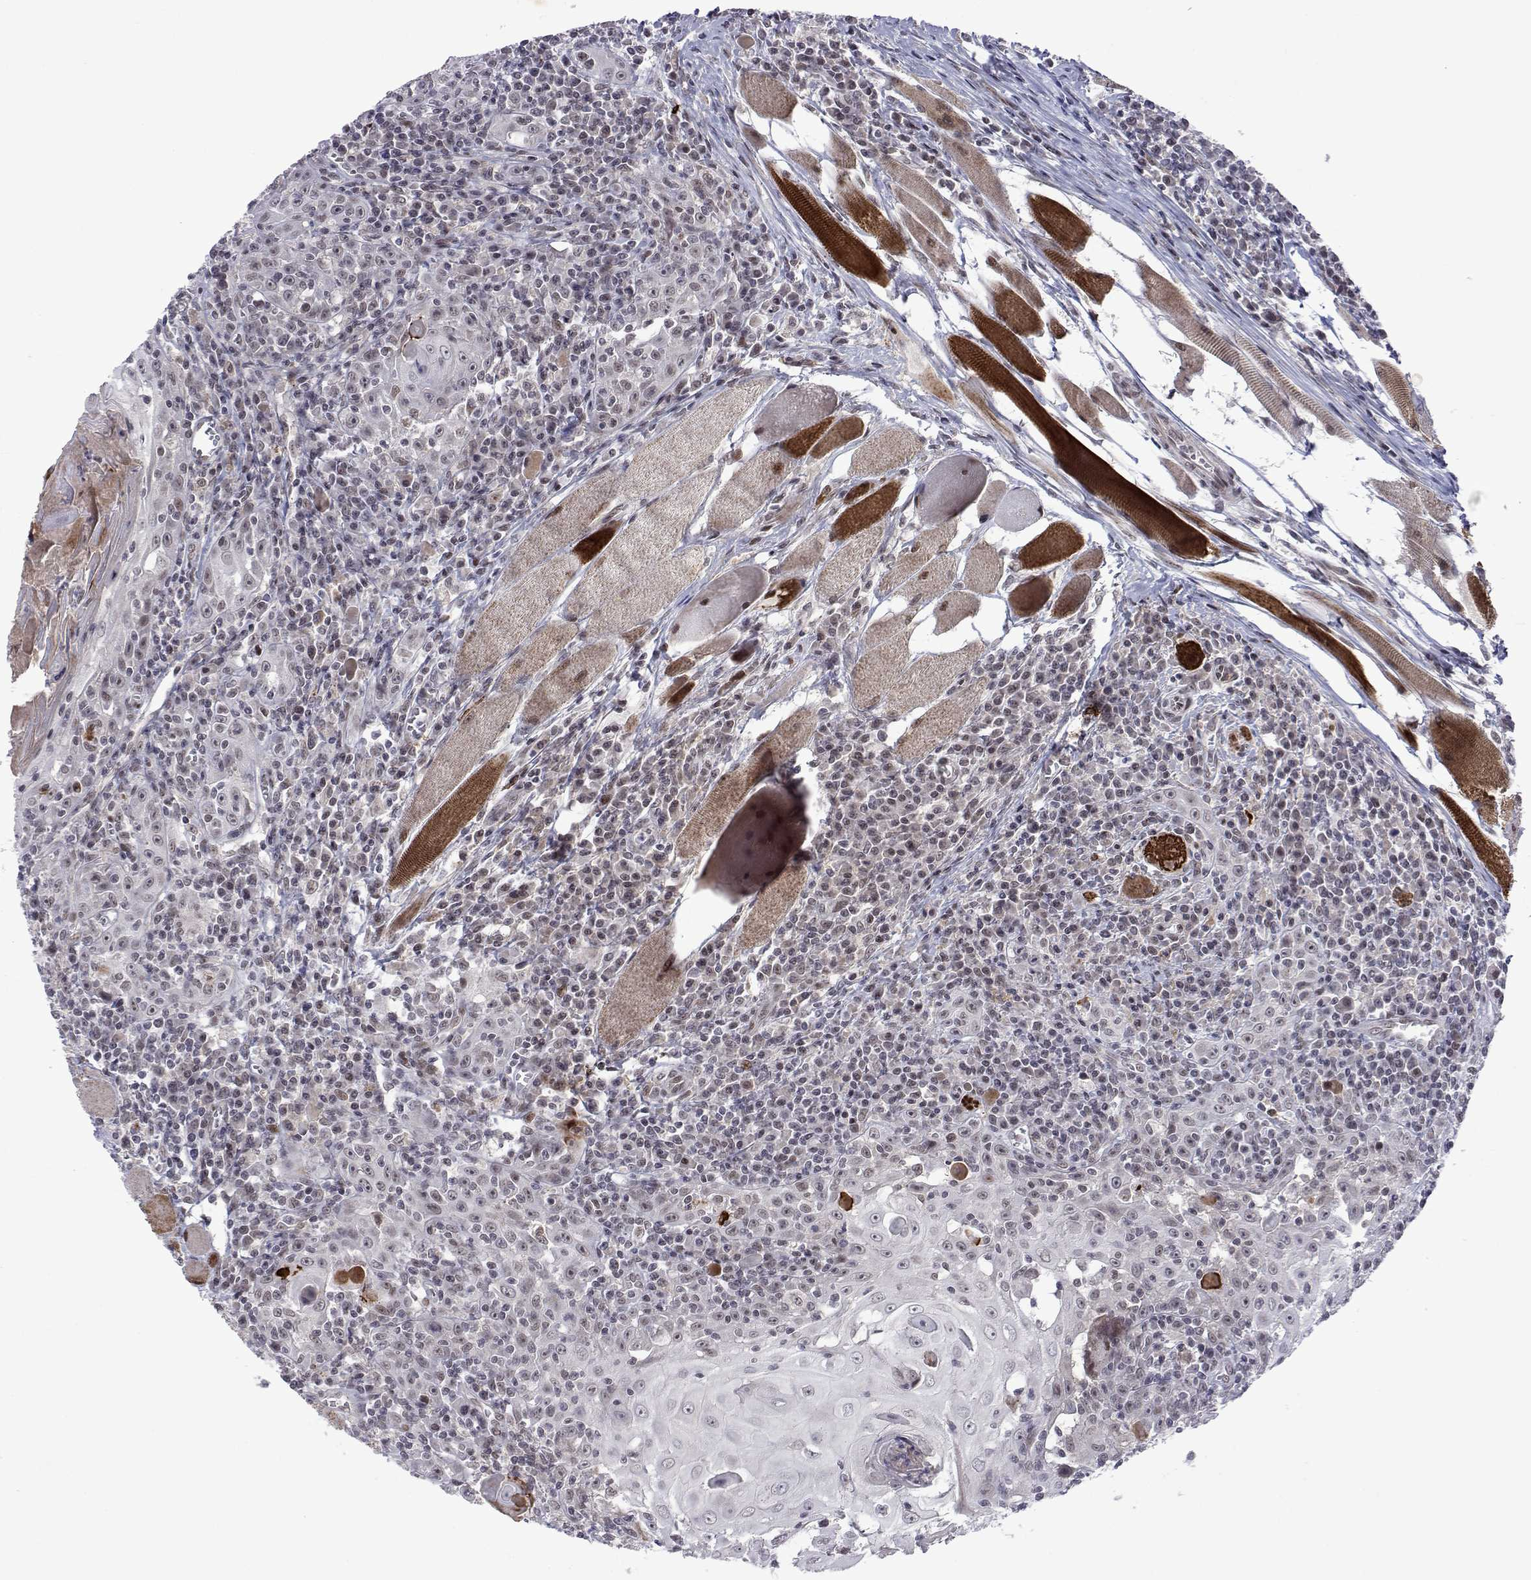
{"staining": {"intensity": "weak", "quantity": "25%-75%", "location": "nuclear"}, "tissue": "head and neck cancer", "cell_type": "Tumor cells", "image_type": "cancer", "snomed": [{"axis": "morphology", "description": "Squamous cell carcinoma, NOS"}, {"axis": "topography", "description": "Head-Neck"}], "caption": "This image shows head and neck cancer (squamous cell carcinoma) stained with IHC to label a protein in brown. The nuclear of tumor cells show weak positivity for the protein. Nuclei are counter-stained blue.", "gene": "EFCAB3", "patient": {"sex": "male", "age": 52}}